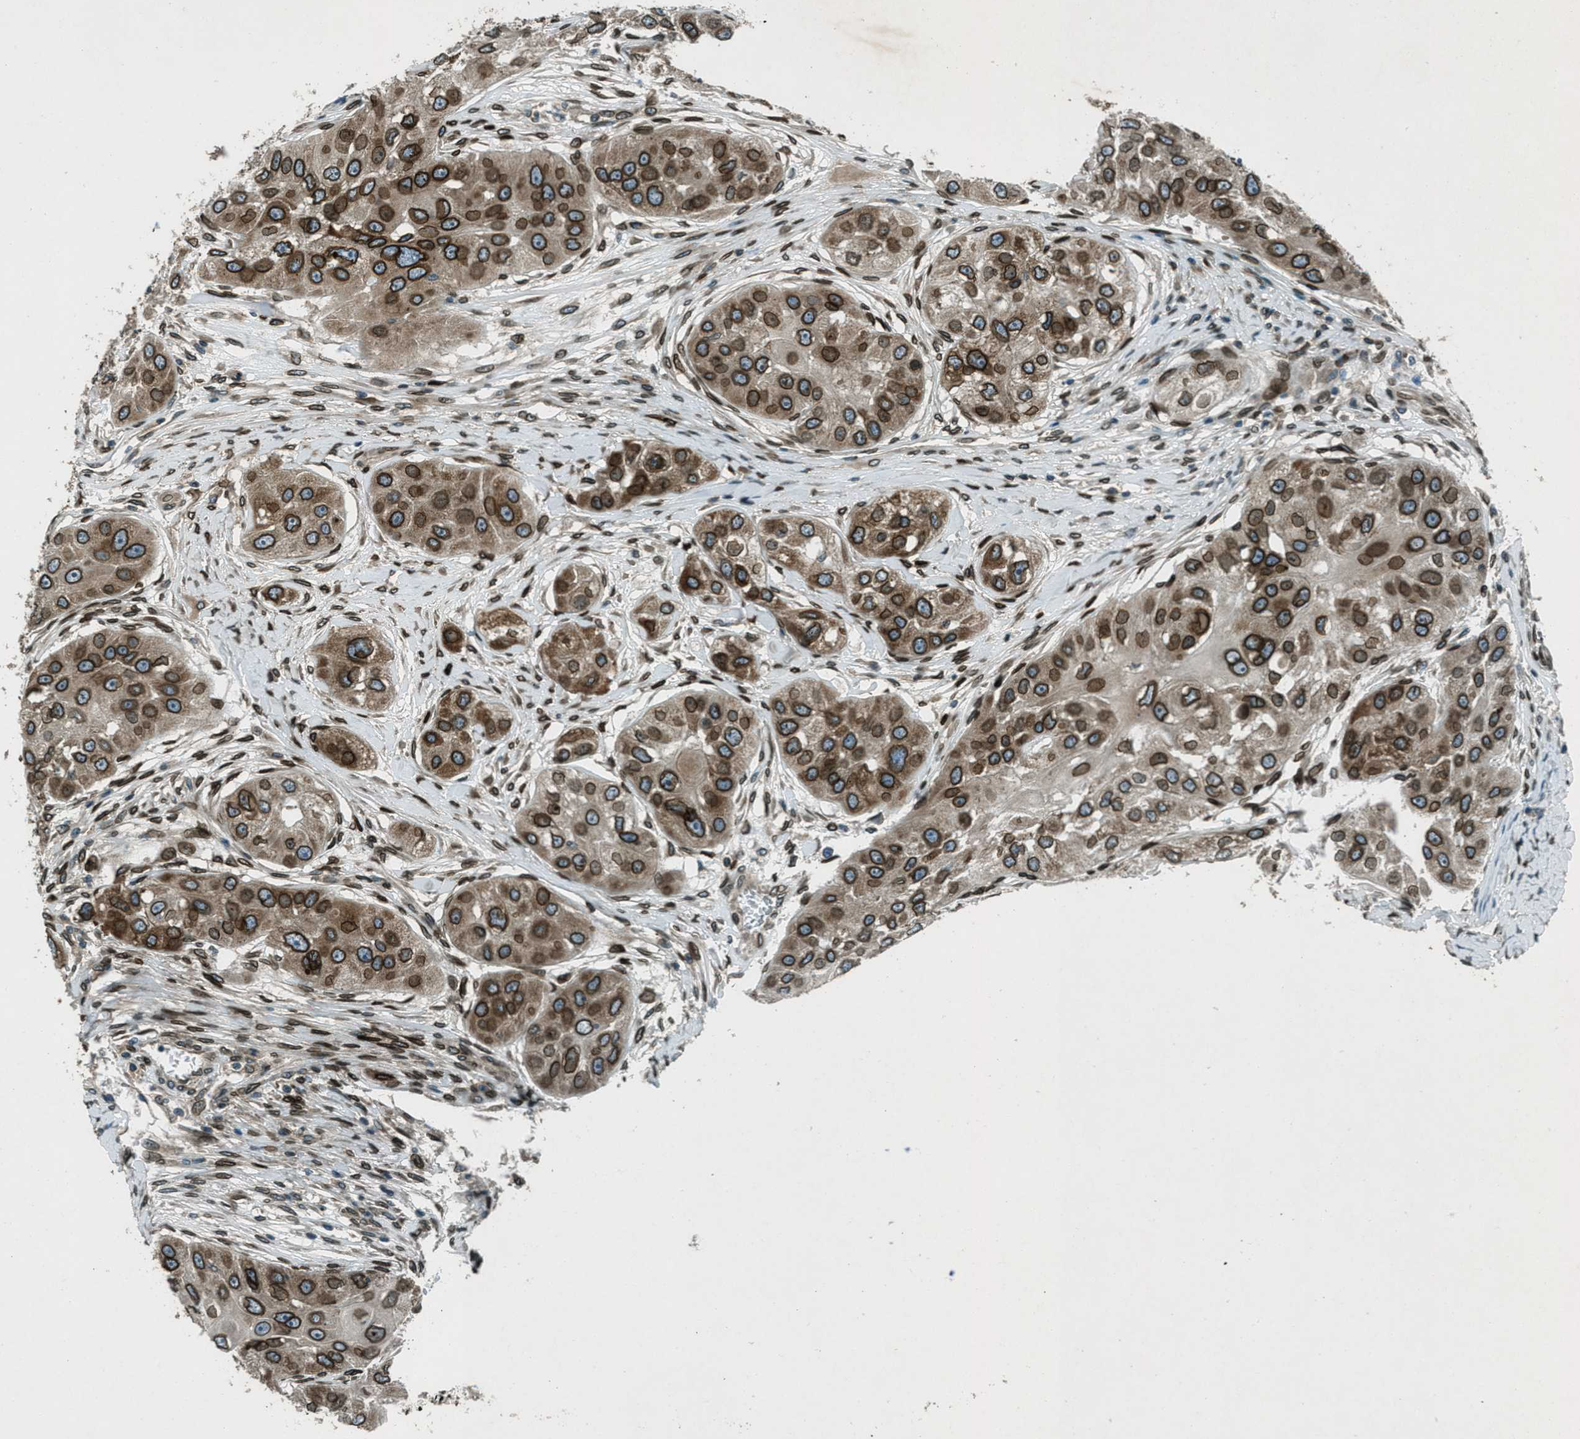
{"staining": {"intensity": "strong", "quantity": ">75%", "location": "cytoplasmic/membranous,nuclear"}, "tissue": "head and neck cancer", "cell_type": "Tumor cells", "image_type": "cancer", "snomed": [{"axis": "morphology", "description": "Normal tissue, NOS"}, {"axis": "morphology", "description": "Squamous cell carcinoma, NOS"}, {"axis": "topography", "description": "Skeletal muscle"}, {"axis": "topography", "description": "Head-Neck"}], "caption": "Human head and neck cancer (squamous cell carcinoma) stained with a brown dye exhibits strong cytoplasmic/membranous and nuclear positive staining in approximately >75% of tumor cells.", "gene": "LEMD2", "patient": {"sex": "male", "age": 51}}